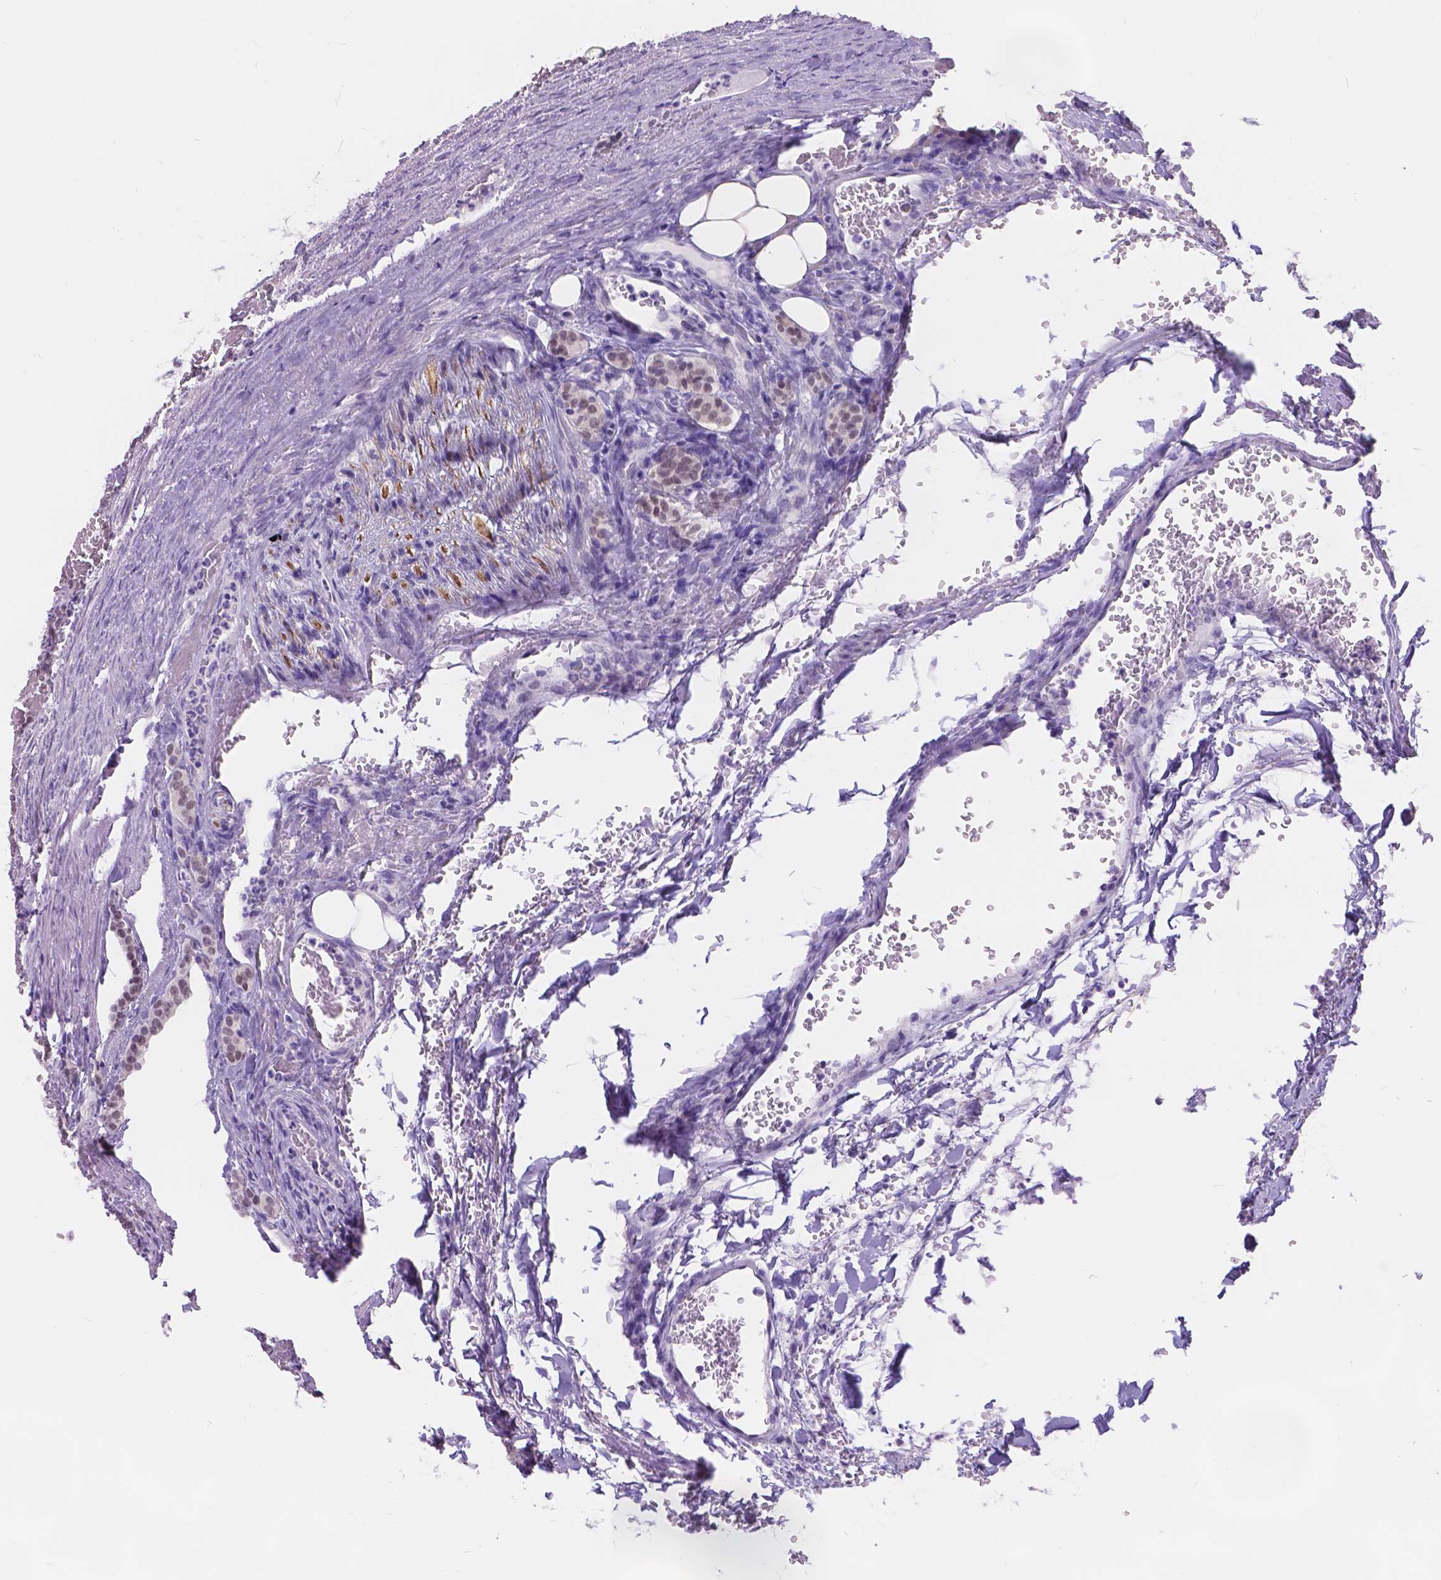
{"staining": {"intensity": "weak", "quantity": ">75%", "location": "nuclear"}, "tissue": "carcinoid", "cell_type": "Tumor cells", "image_type": "cancer", "snomed": [{"axis": "morphology", "description": "Carcinoid, malignant, NOS"}, {"axis": "topography", "description": "Lung"}], "caption": "Carcinoid (malignant) stained for a protein shows weak nuclear positivity in tumor cells. (DAB (3,3'-diaminobenzidine) IHC, brown staining for protein, blue staining for nuclei).", "gene": "DCC", "patient": {"sex": "female", "age": 46}}